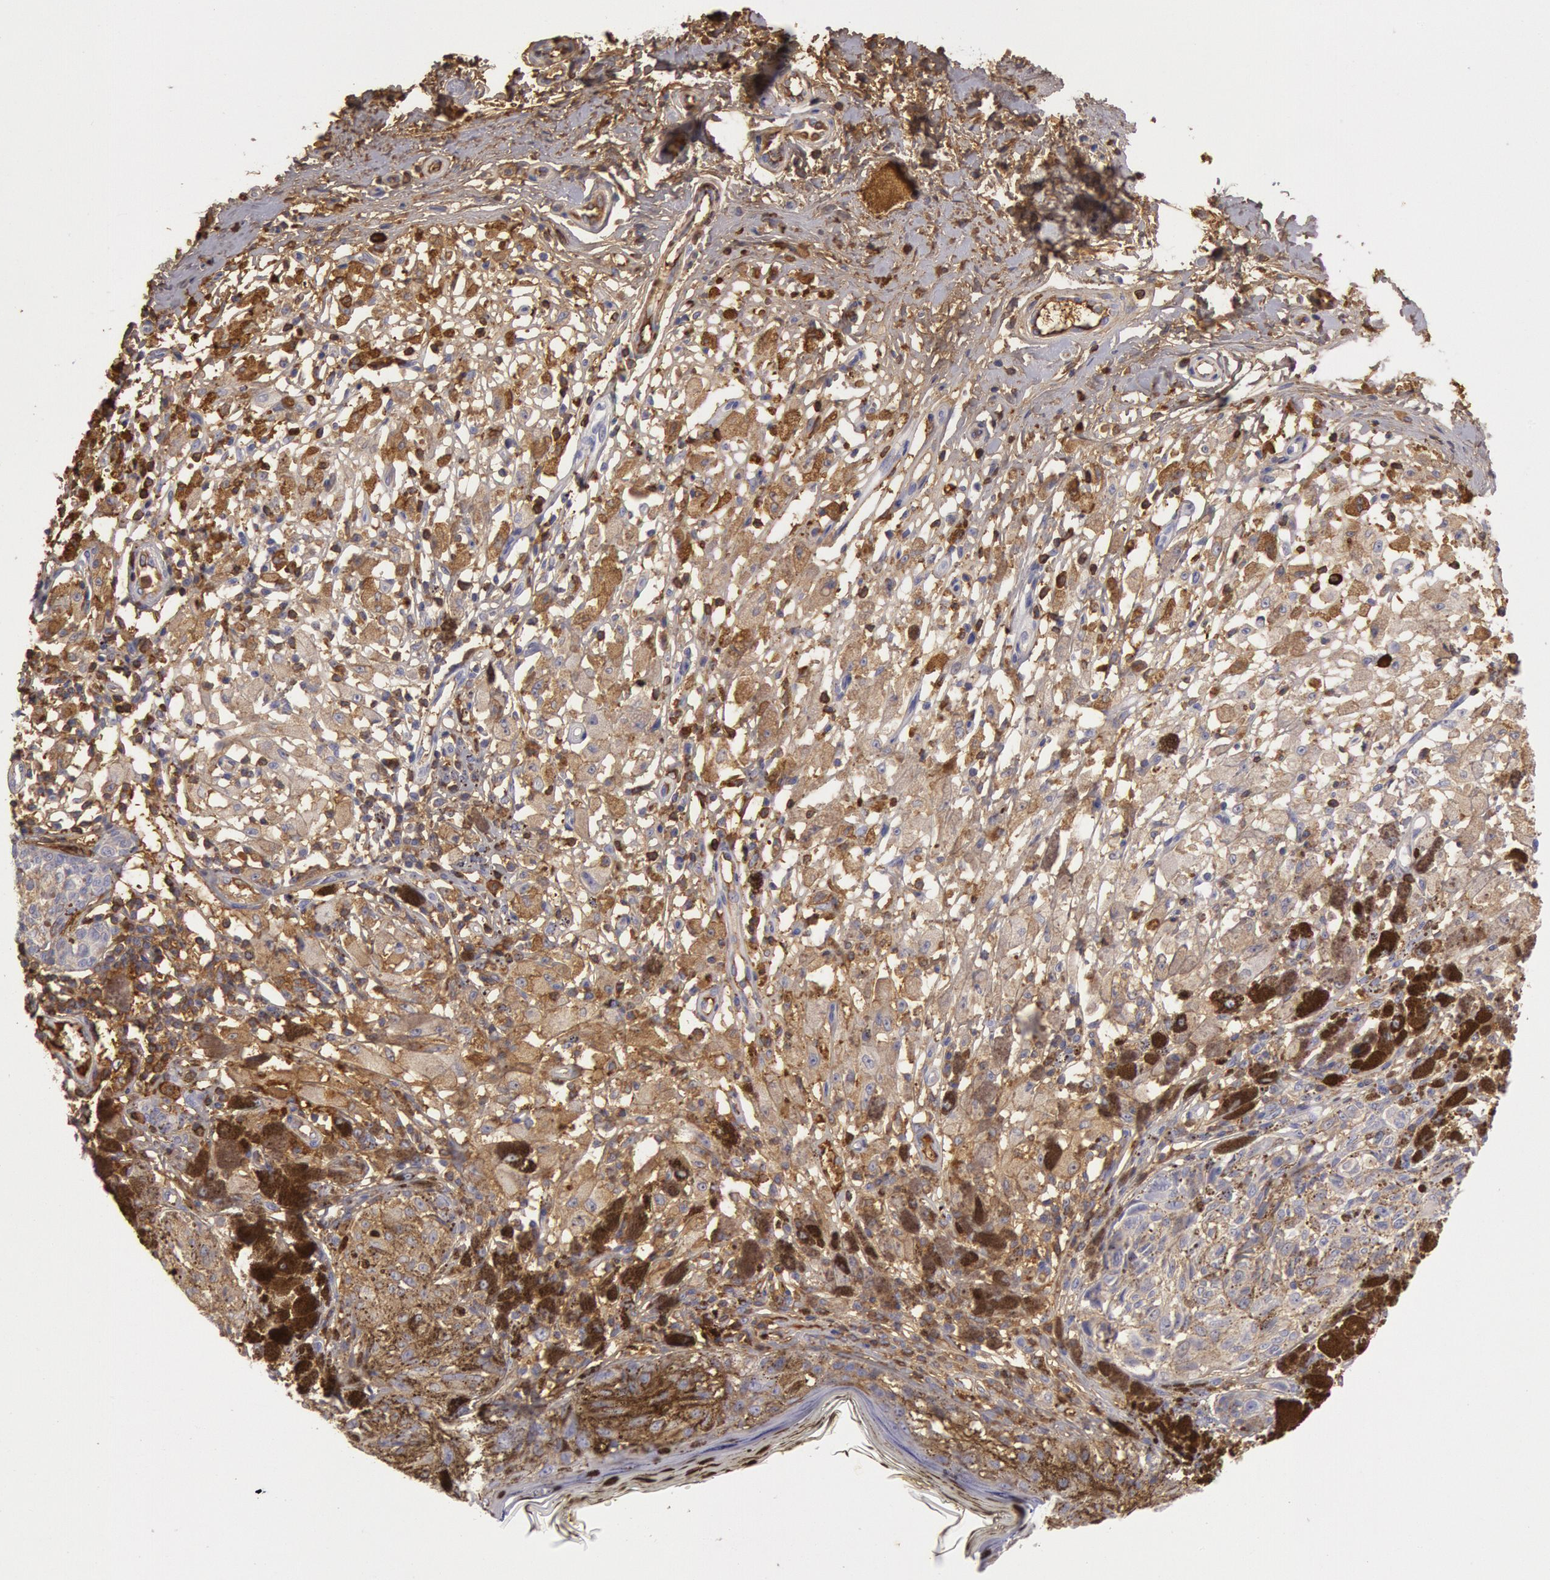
{"staining": {"intensity": "strong", "quantity": ">75%", "location": "cytoplasmic/membranous"}, "tissue": "melanoma", "cell_type": "Tumor cells", "image_type": "cancer", "snomed": [{"axis": "morphology", "description": "Malignant melanoma, NOS"}, {"axis": "topography", "description": "Skin"}], "caption": "A high-resolution photomicrograph shows immunohistochemistry staining of melanoma, which exhibits strong cytoplasmic/membranous expression in about >75% of tumor cells.", "gene": "IGHG1", "patient": {"sex": "male", "age": 88}}